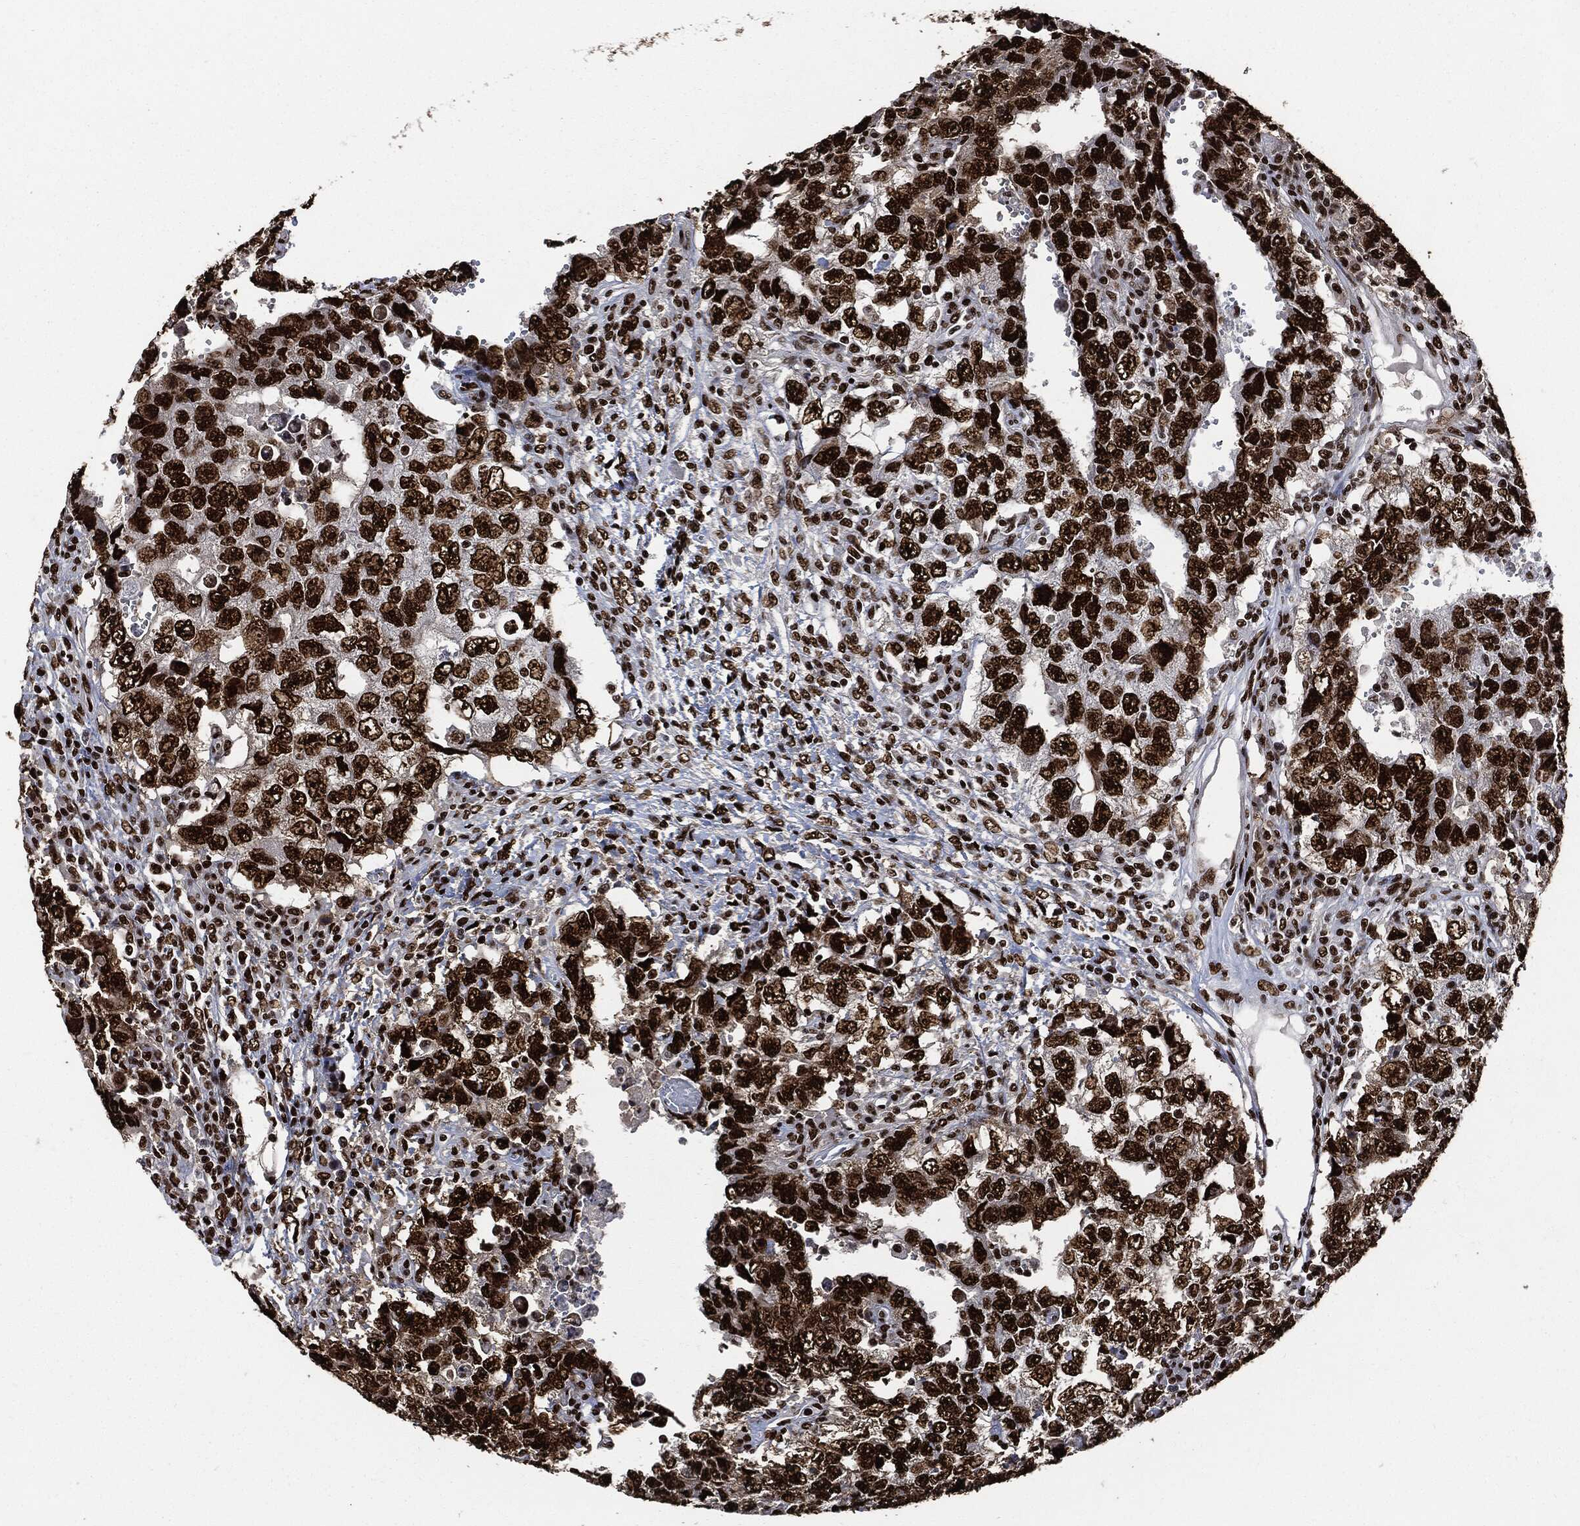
{"staining": {"intensity": "strong", "quantity": ">75%", "location": "nuclear"}, "tissue": "testis cancer", "cell_type": "Tumor cells", "image_type": "cancer", "snomed": [{"axis": "morphology", "description": "Carcinoma, Embryonal, NOS"}, {"axis": "topography", "description": "Testis"}], "caption": "Immunohistochemical staining of testis cancer (embryonal carcinoma) shows strong nuclear protein staining in about >75% of tumor cells.", "gene": "RECQL", "patient": {"sex": "male", "age": 26}}